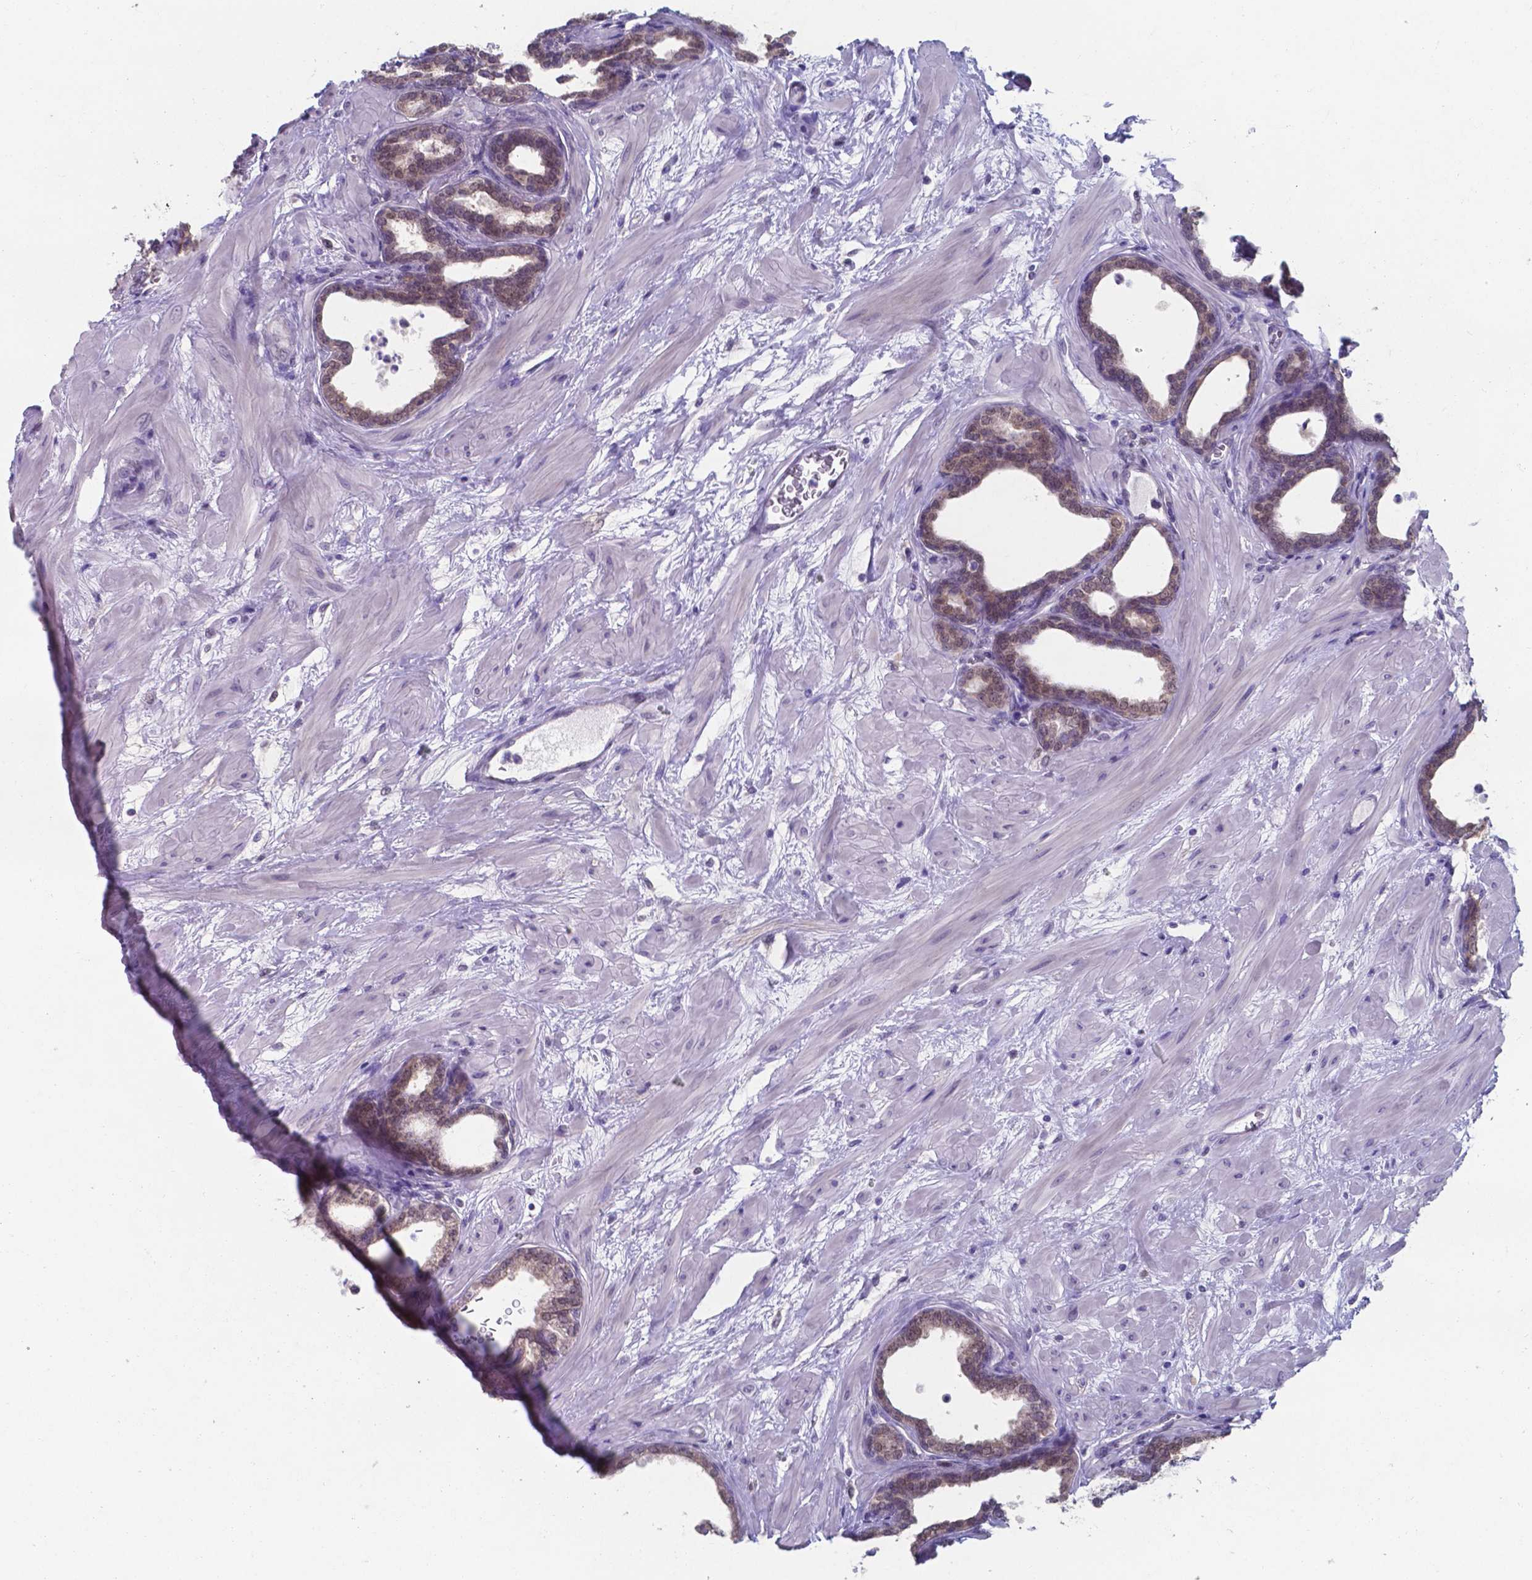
{"staining": {"intensity": "moderate", "quantity": "25%-75%", "location": "nuclear"}, "tissue": "prostate", "cell_type": "Glandular cells", "image_type": "normal", "snomed": [{"axis": "morphology", "description": "Normal tissue, NOS"}, {"axis": "topography", "description": "Prostate"}], "caption": "Immunohistochemical staining of unremarkable human prostate shows 25%-75% levels of moderate nuclear protein expression in about 25%-75% of glandular cells. (Brightfield microscopy of DAB IHC at high magnification).", "gene": "UBE2E2", "patient": {"sex": "male", "age": 37}}